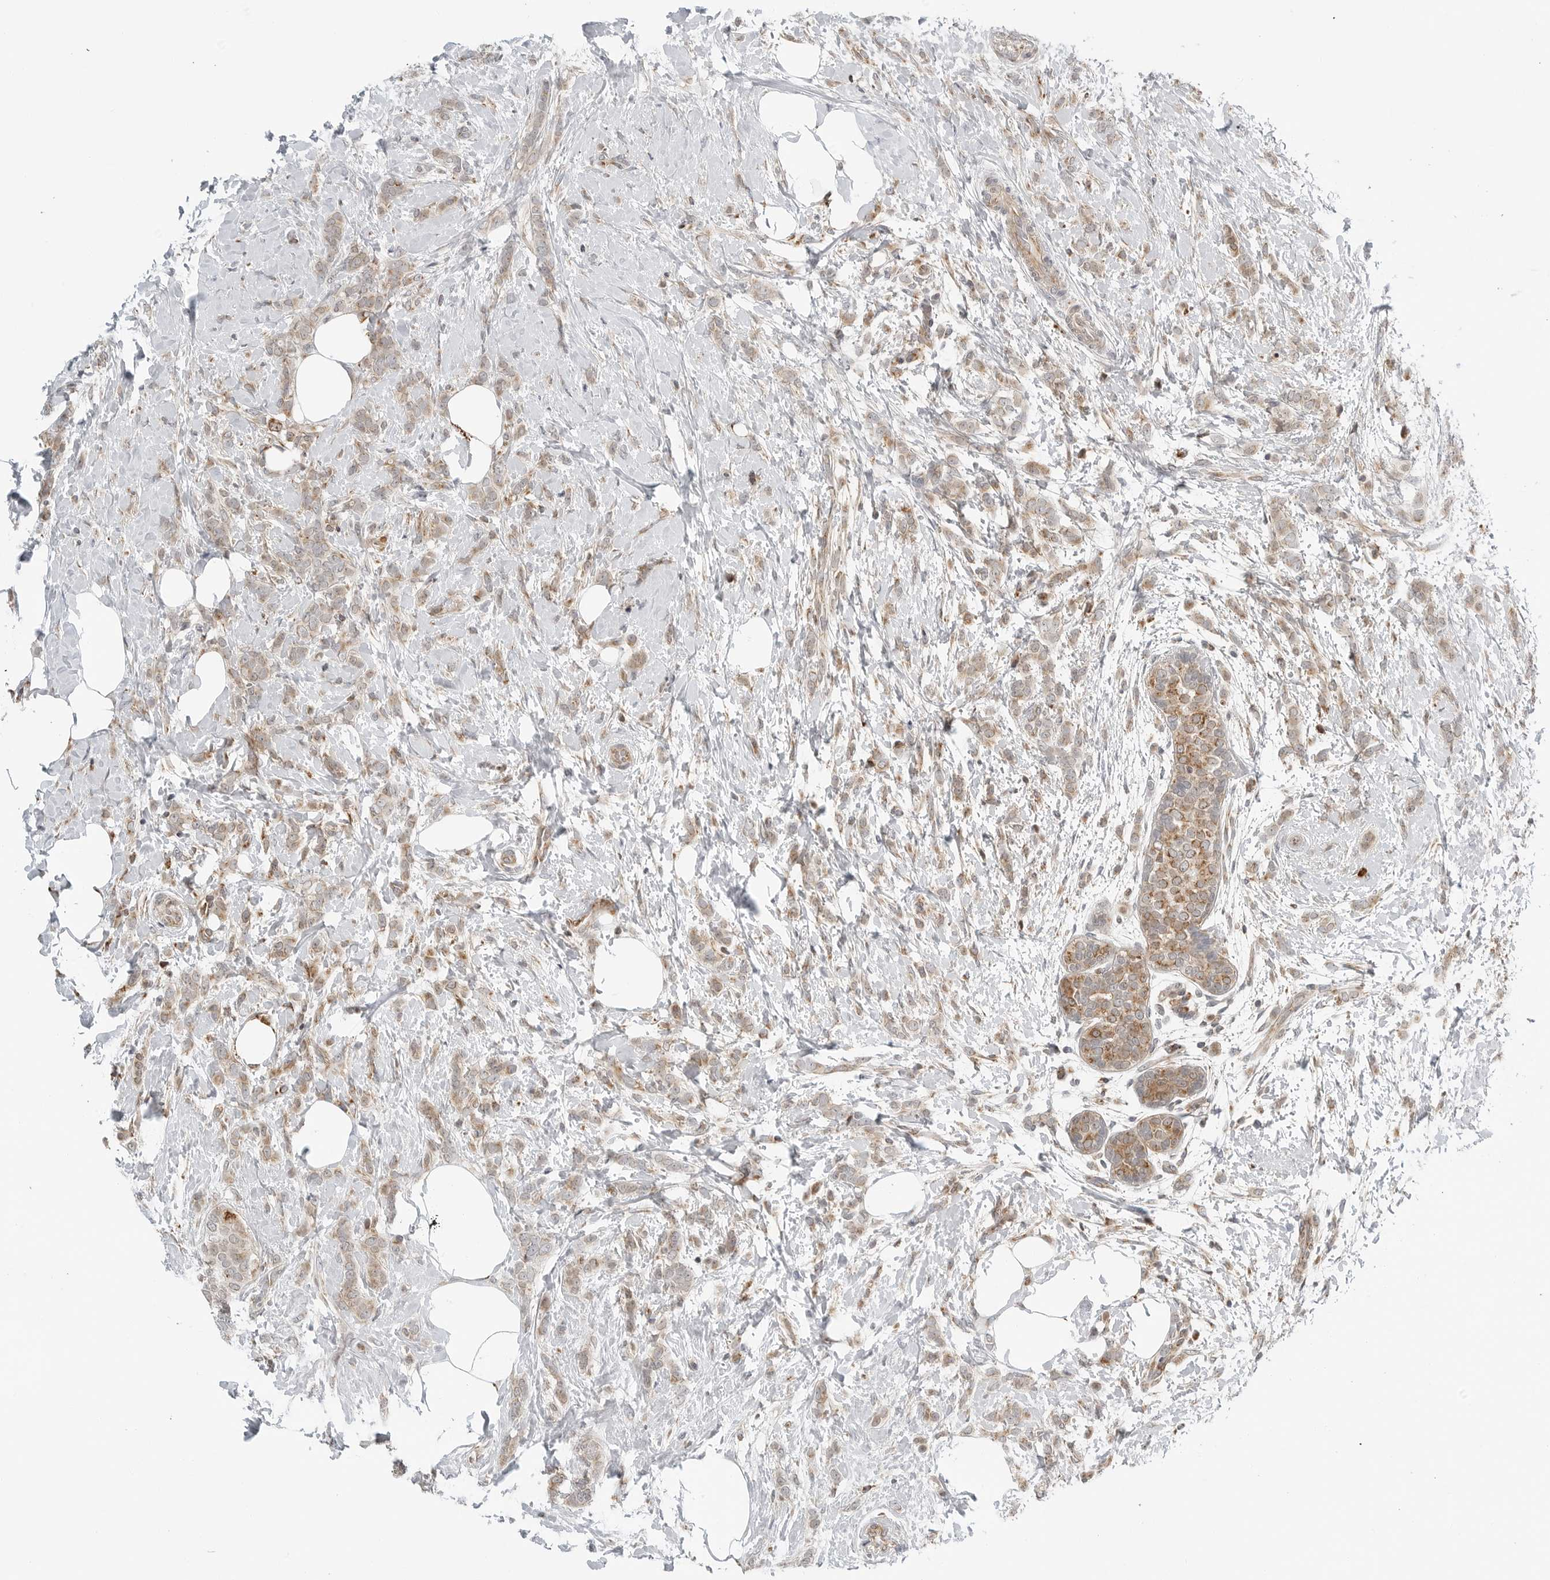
{"staining": {"intensity": "weak", "quantity": ">75%", "location": "cytoplasmic/membranous"}, "tissue": "breast cancer", "cell_type": "Tumor cells", "image_type": "cancer", "snomed": [{"axis": "morphology", "description": "Lobular carcinoma, in situ"}, {"axis": "morphology", "description": "Lobular carcinoma"}, {"axis": "topography", "description": "Breast"}], "caption": "IHC (DAB (3,3'-diaminobenzidine)) staining of breast lobular carcinoma in situ shows weak cytoplasmic/membranous protein positivity in approximately >75% of tumor cells.", "gene": "PEX2", "patient": {"sex": "female", "age": 41}}